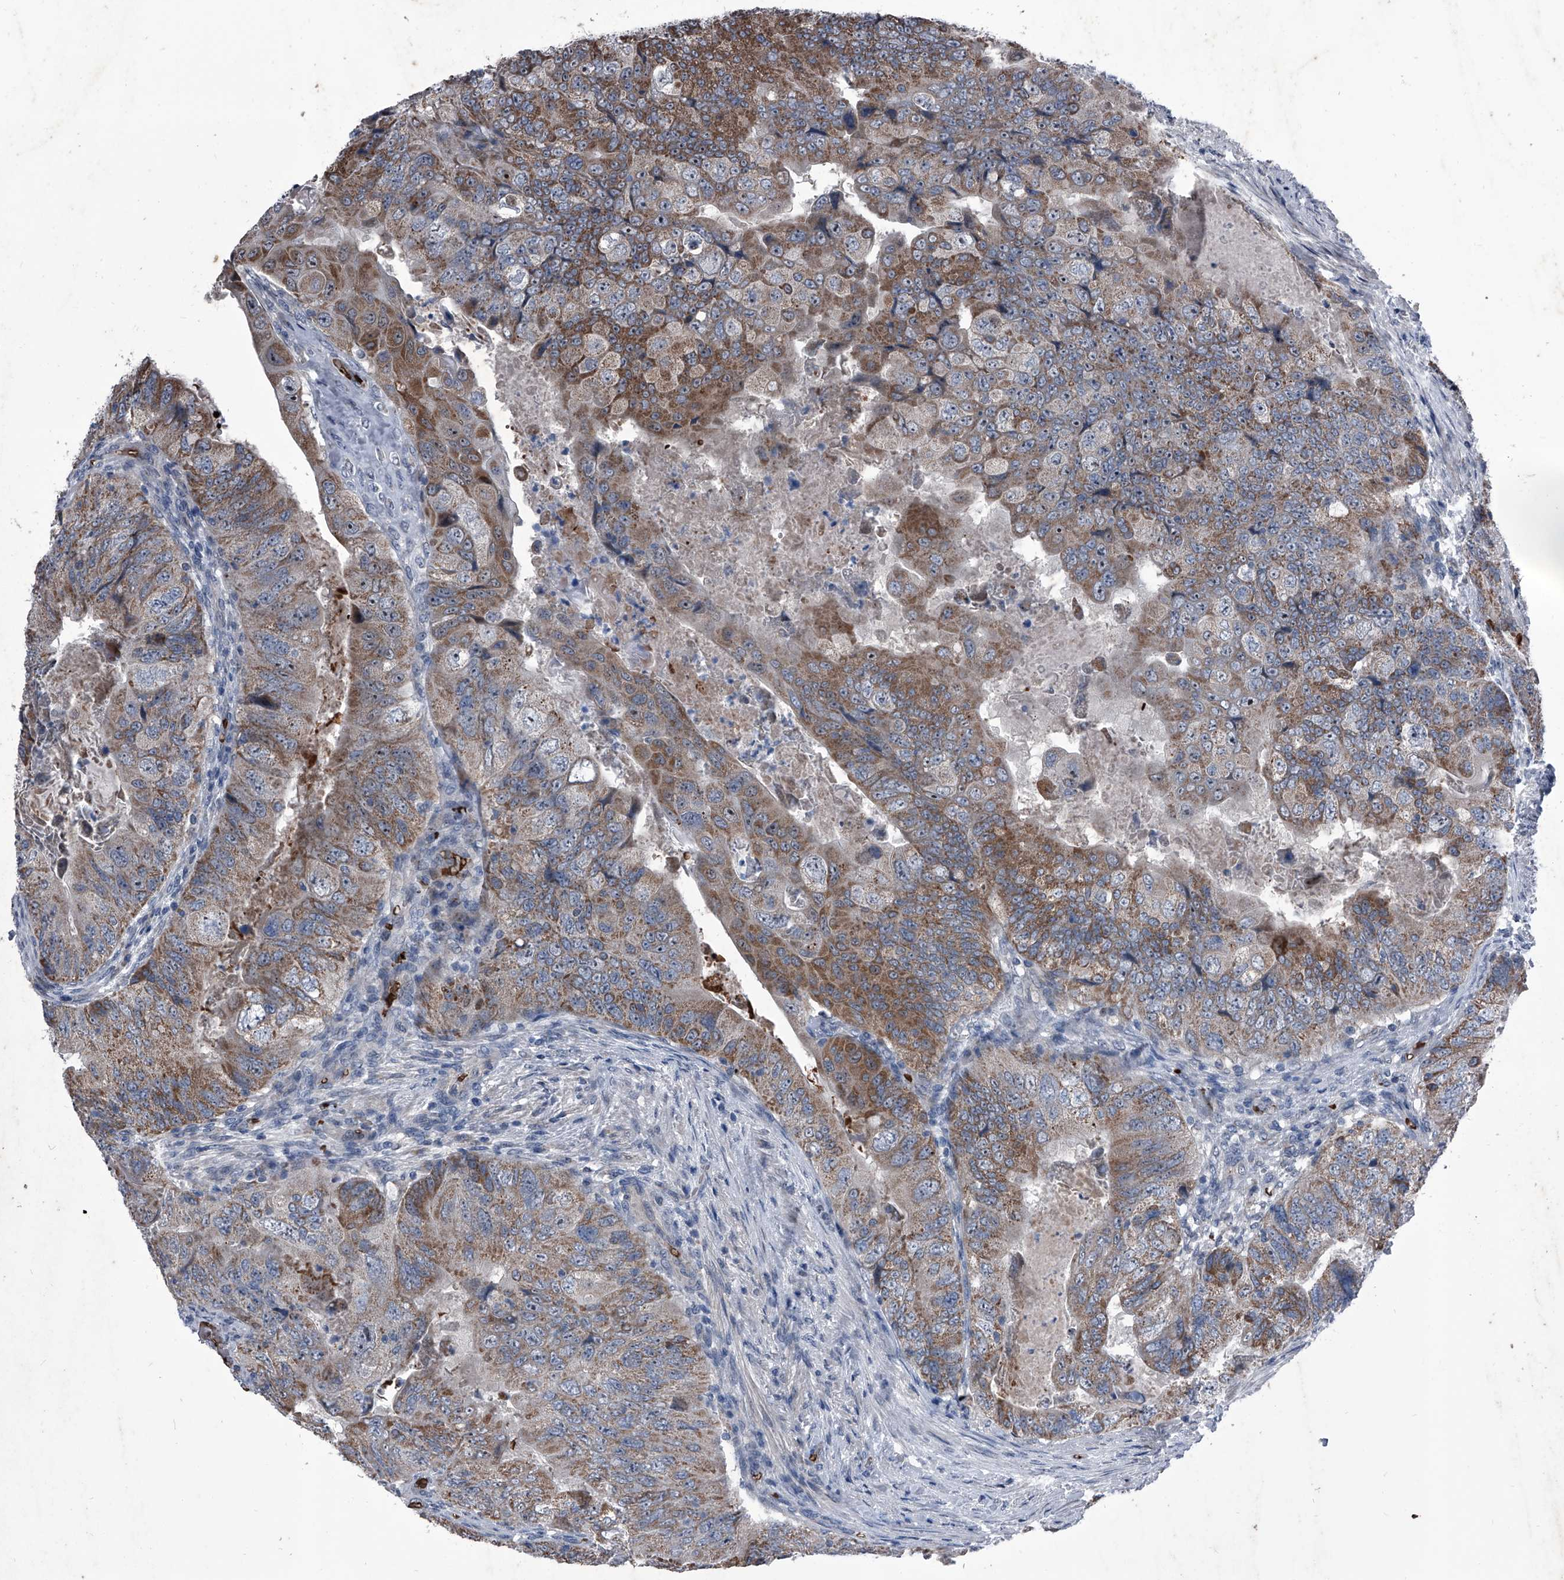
{"staining": {"intensity": "moderate", "quantity": "25%-75%", "location": "cytoplasmic/membranous"}, "tissue": "colorectal cancer", "cell_type": "Tumor cells", "image_type": "cancer", "snomed": [{"axis": "morphology", "description": "Adenocarcinoma, NOS"}, {"axis": "topography", "description": "Rectum"}], "caption": "Colorectal cancer stained for a protein (brown) shows moderate cytoplasmic/membranous positive staining in about 25%-75% of tumor cells.", "gene": "CEP85L", "patient": {"sex": "male", "age": 63}}